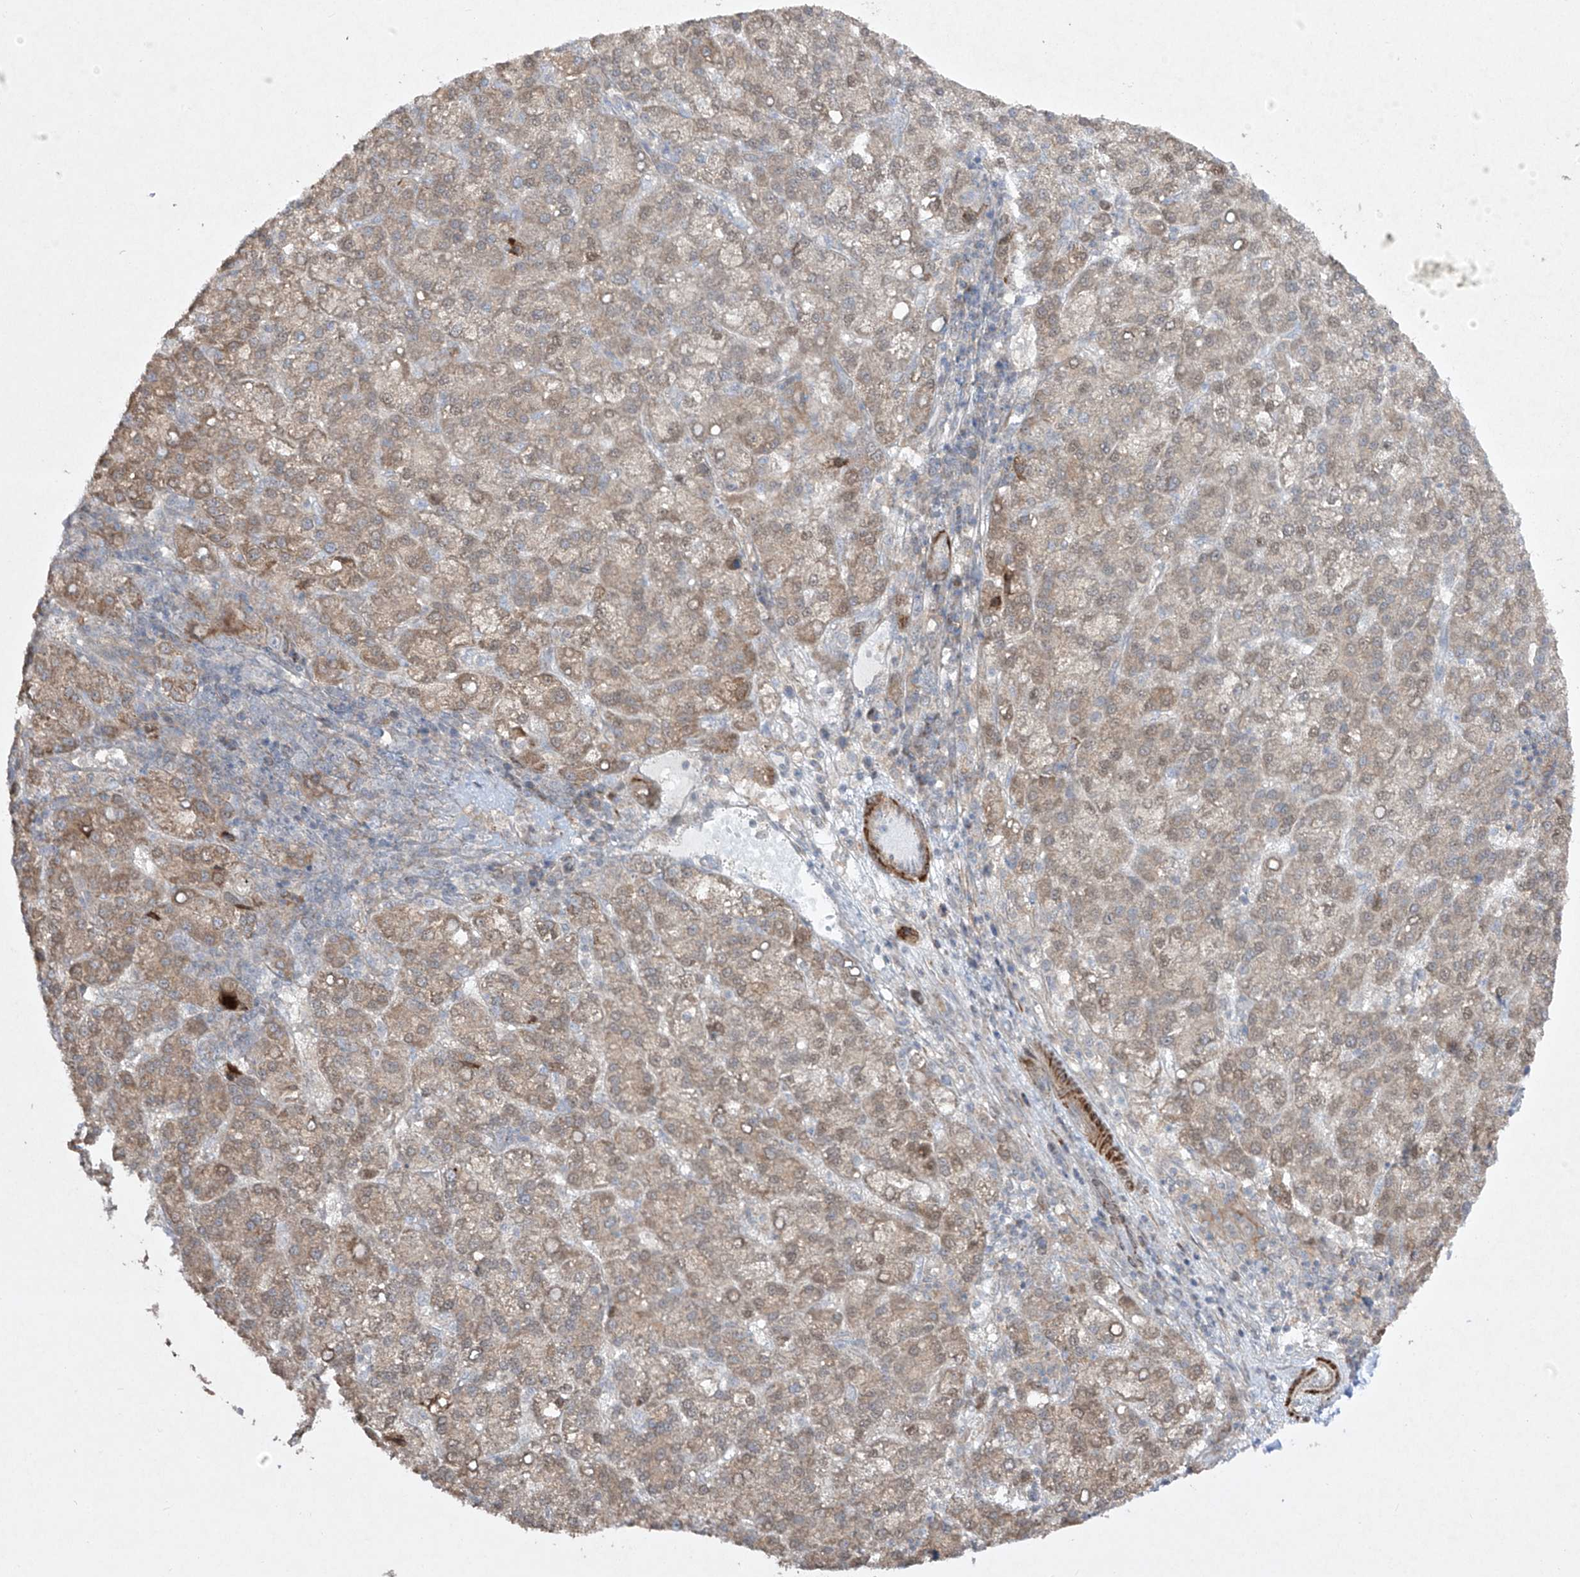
{"staining": {"intensity": "weak", "quantity": ">75%", "location": "cytoplasmic/membranous"}, "tissue": "liver cancer", "cell_type": "Tumor cells", "image_type": "cancer", "snomed": [{"axis": "morphology", "description": "Carcinoma, Hepatocellular, NOS"}, {"axis": "topography", "description": "Liver"}], "caption": "Liver cancer stained with DAB (3,3'-diaminobenzidine) immunohistochemistry (IHC) displays low levels of weak cytoplasmic/membranous expression in approximately >75% of tumor cells. The protein is stained brown, and the nuclei are stained in blue (DAB IHC with brightfield microscopy, high magnification).", "gene": "KDM1B", "patient": {"sex": "female", "age": 58}}